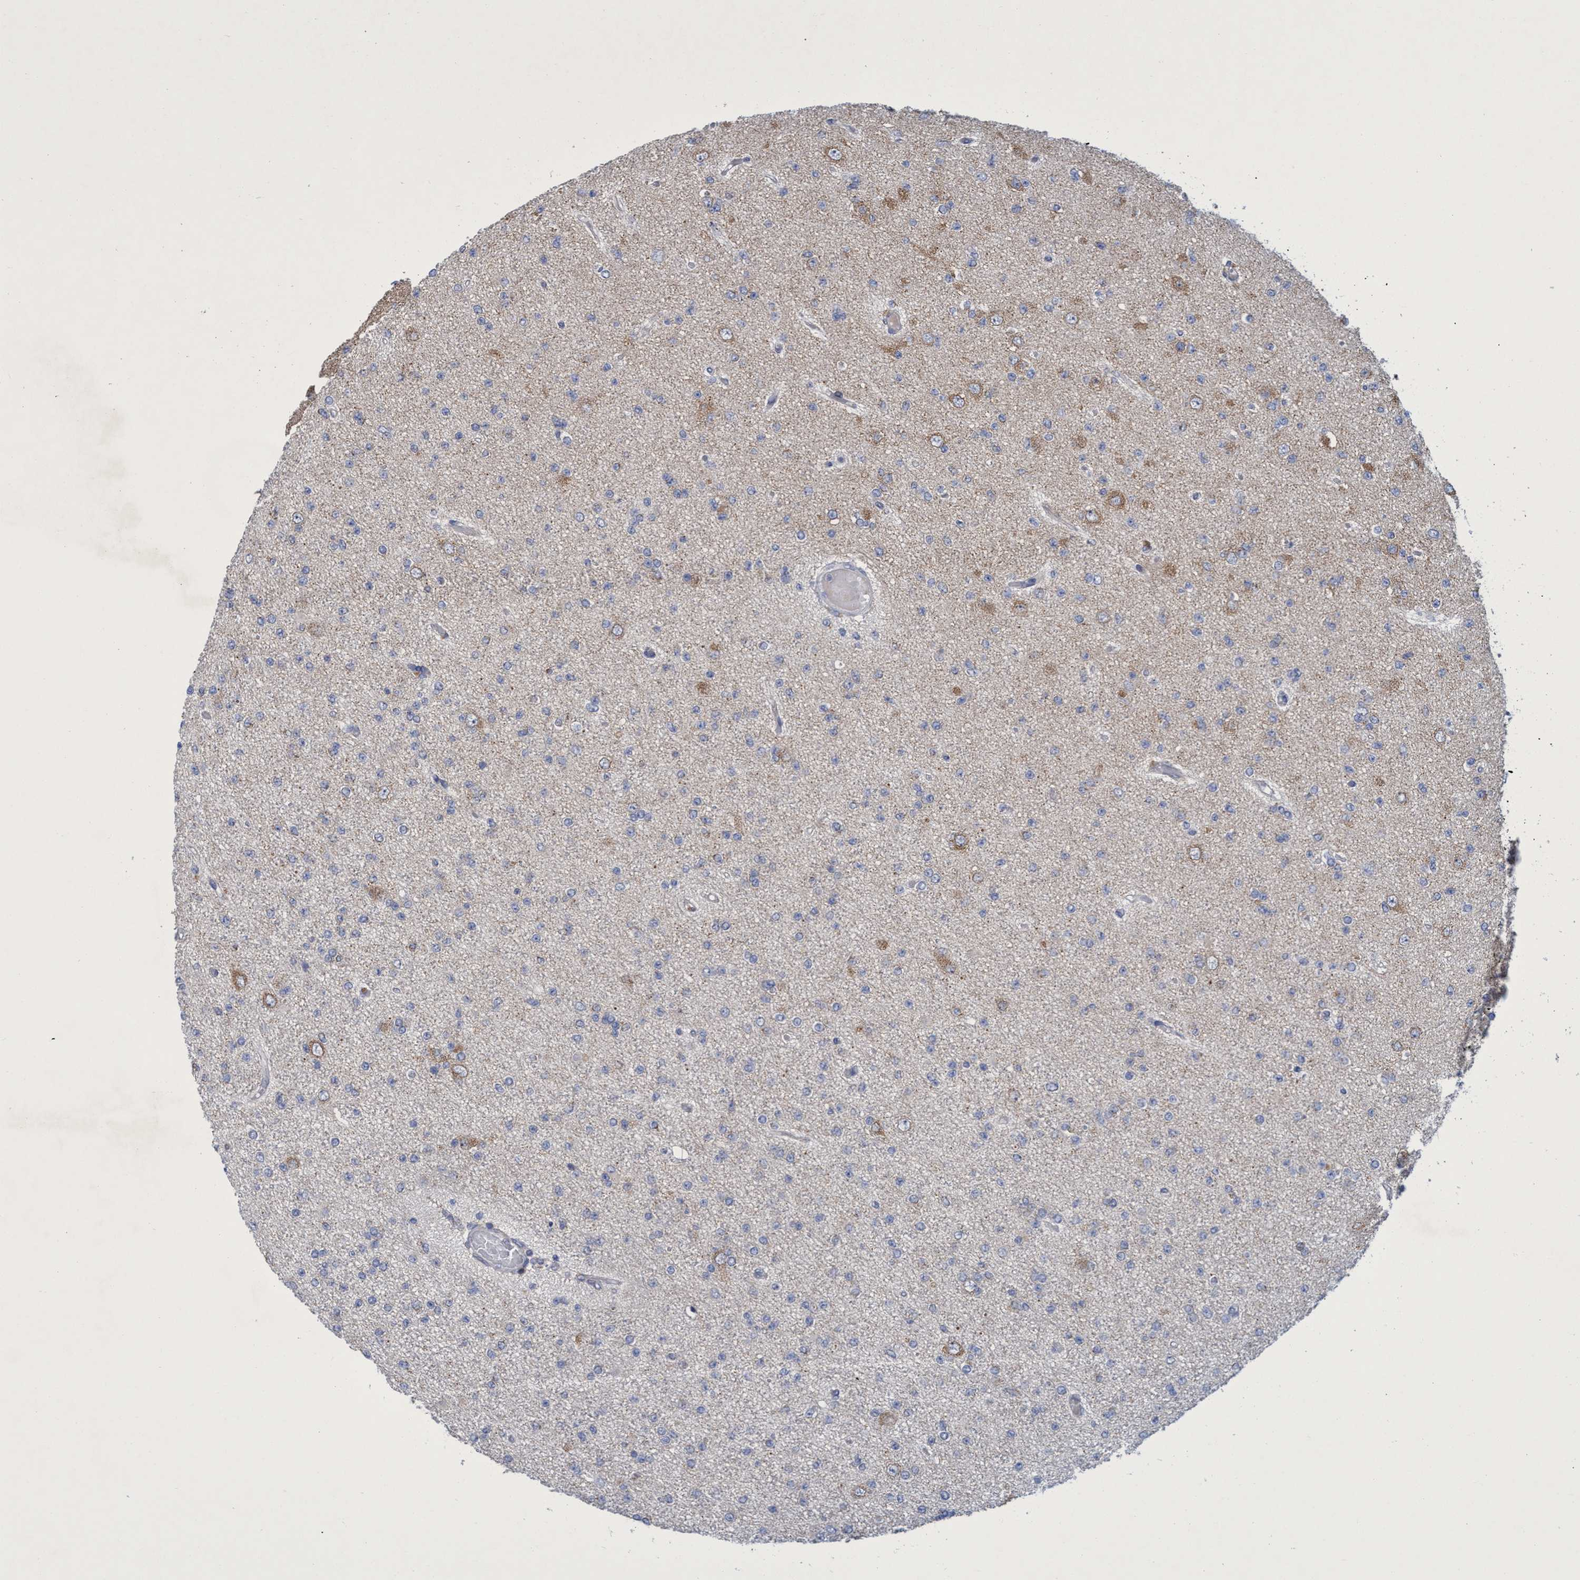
{"staining": {"intensity": "negative", "quantity": "none", "location": "none"}, "tissue": "glioma", "cell_type": "Tumor cells", "image_type": "cancer", "snomed": [{"axis": "morphology", "description": "Glioma, malignant, Low grade"}, {"axis": "topography", "description": "Brain"}], "caption": "Malignant glioma (low-grade) was stained to show a protein in brown. There is no significant expression in tumor cells.", "gene": "NAT16", "patient": {"sex": "female", "age": 22}}